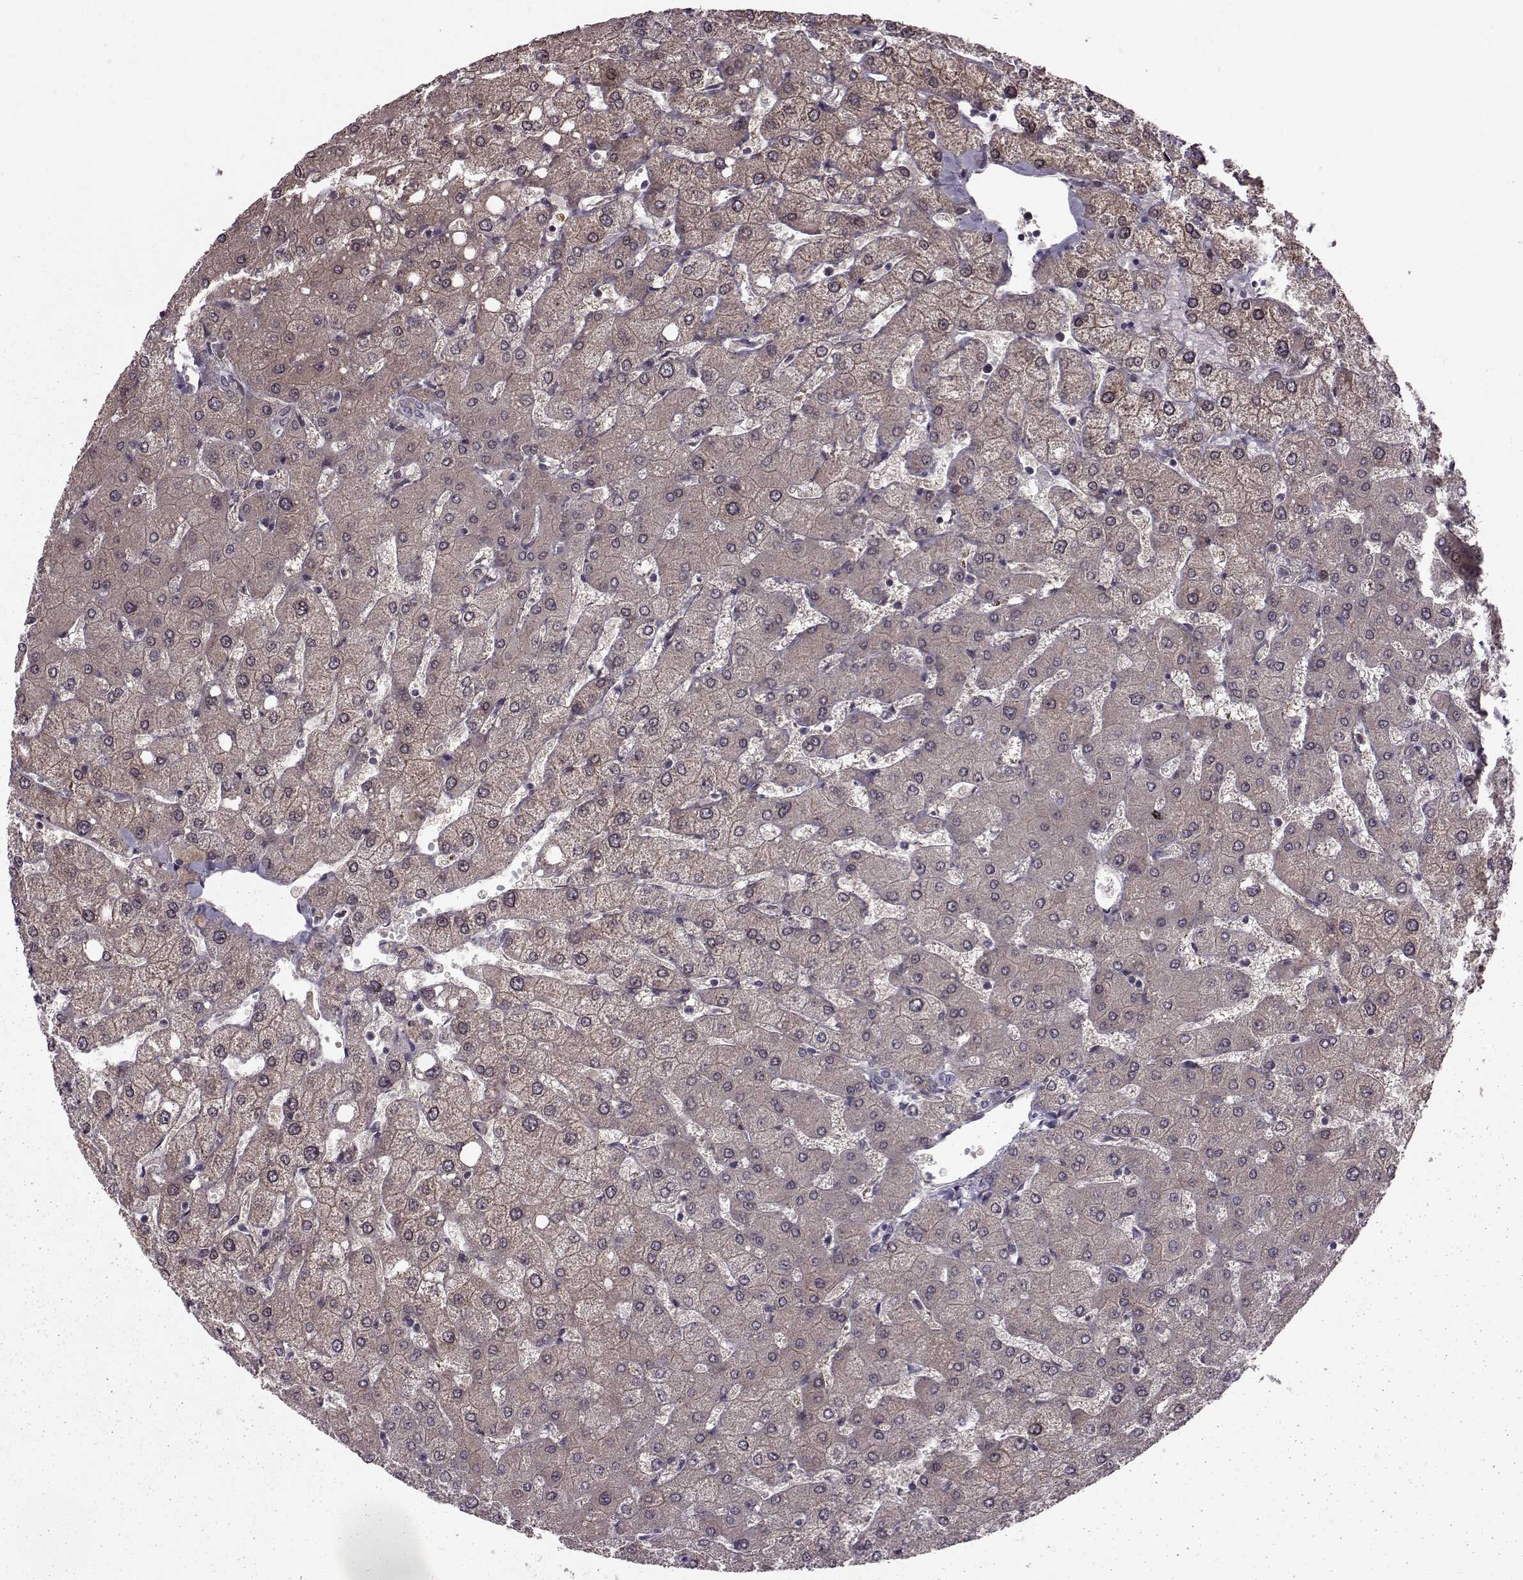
{"staining": {"intensity": "negative", "quantity": "none", "location": "none"}, "tissue": "liver", "cell_type": "Cholangiocytes", "image_type": "normal", "snomed": [{"axis": "morphology", "description": "Normal tissue, NOS"}, {"axis": "topography", "description": "Liver"}], "caption": "IHC of unremarkable liver shows no positivity in cholangiocytes. The staining is performed using DAB (3,3'-diaminobenzidine) brown chromogen with nuclei counter-stained in using hematoxylin.", "gene": "SYNPO", "patient": {"sex": "female", "age": 54}}